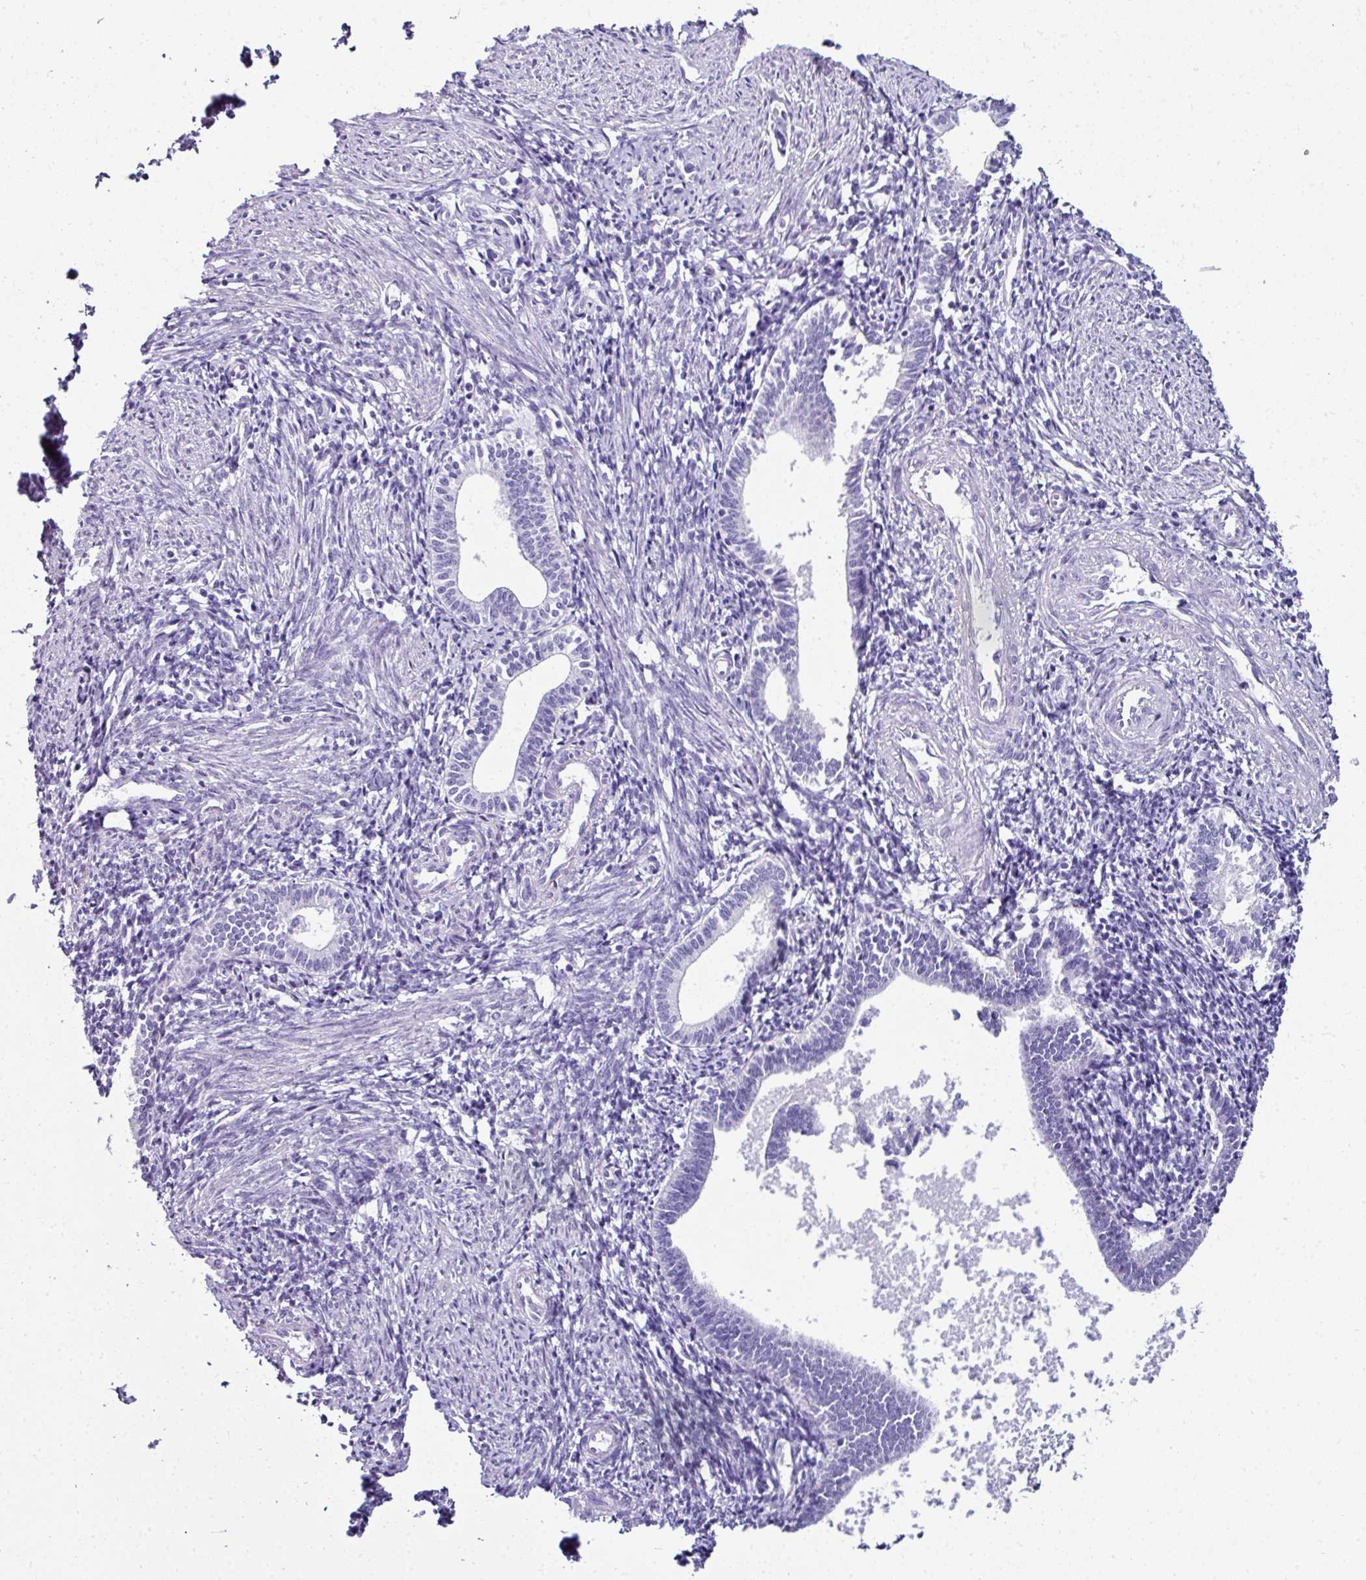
{"staining": {"intensity": "negative", "quantity": "none", "location": "none"}, "tissue": "endometrium", "cell_type": "Cells in endometrial stroma", "image_type": "normal", "snomed": [{"axis": "morphology", "description": "Normal tissue, NOS"}, {"axis": "topography", "description": "Endometrium"}], "caption": "Unremarkable endometrium was stained to show a protein in brown. There is no significant expression in cells in endometrial stroma.", "gene": "NAPSA", "patient": {"sex": "female", "age": 41}}